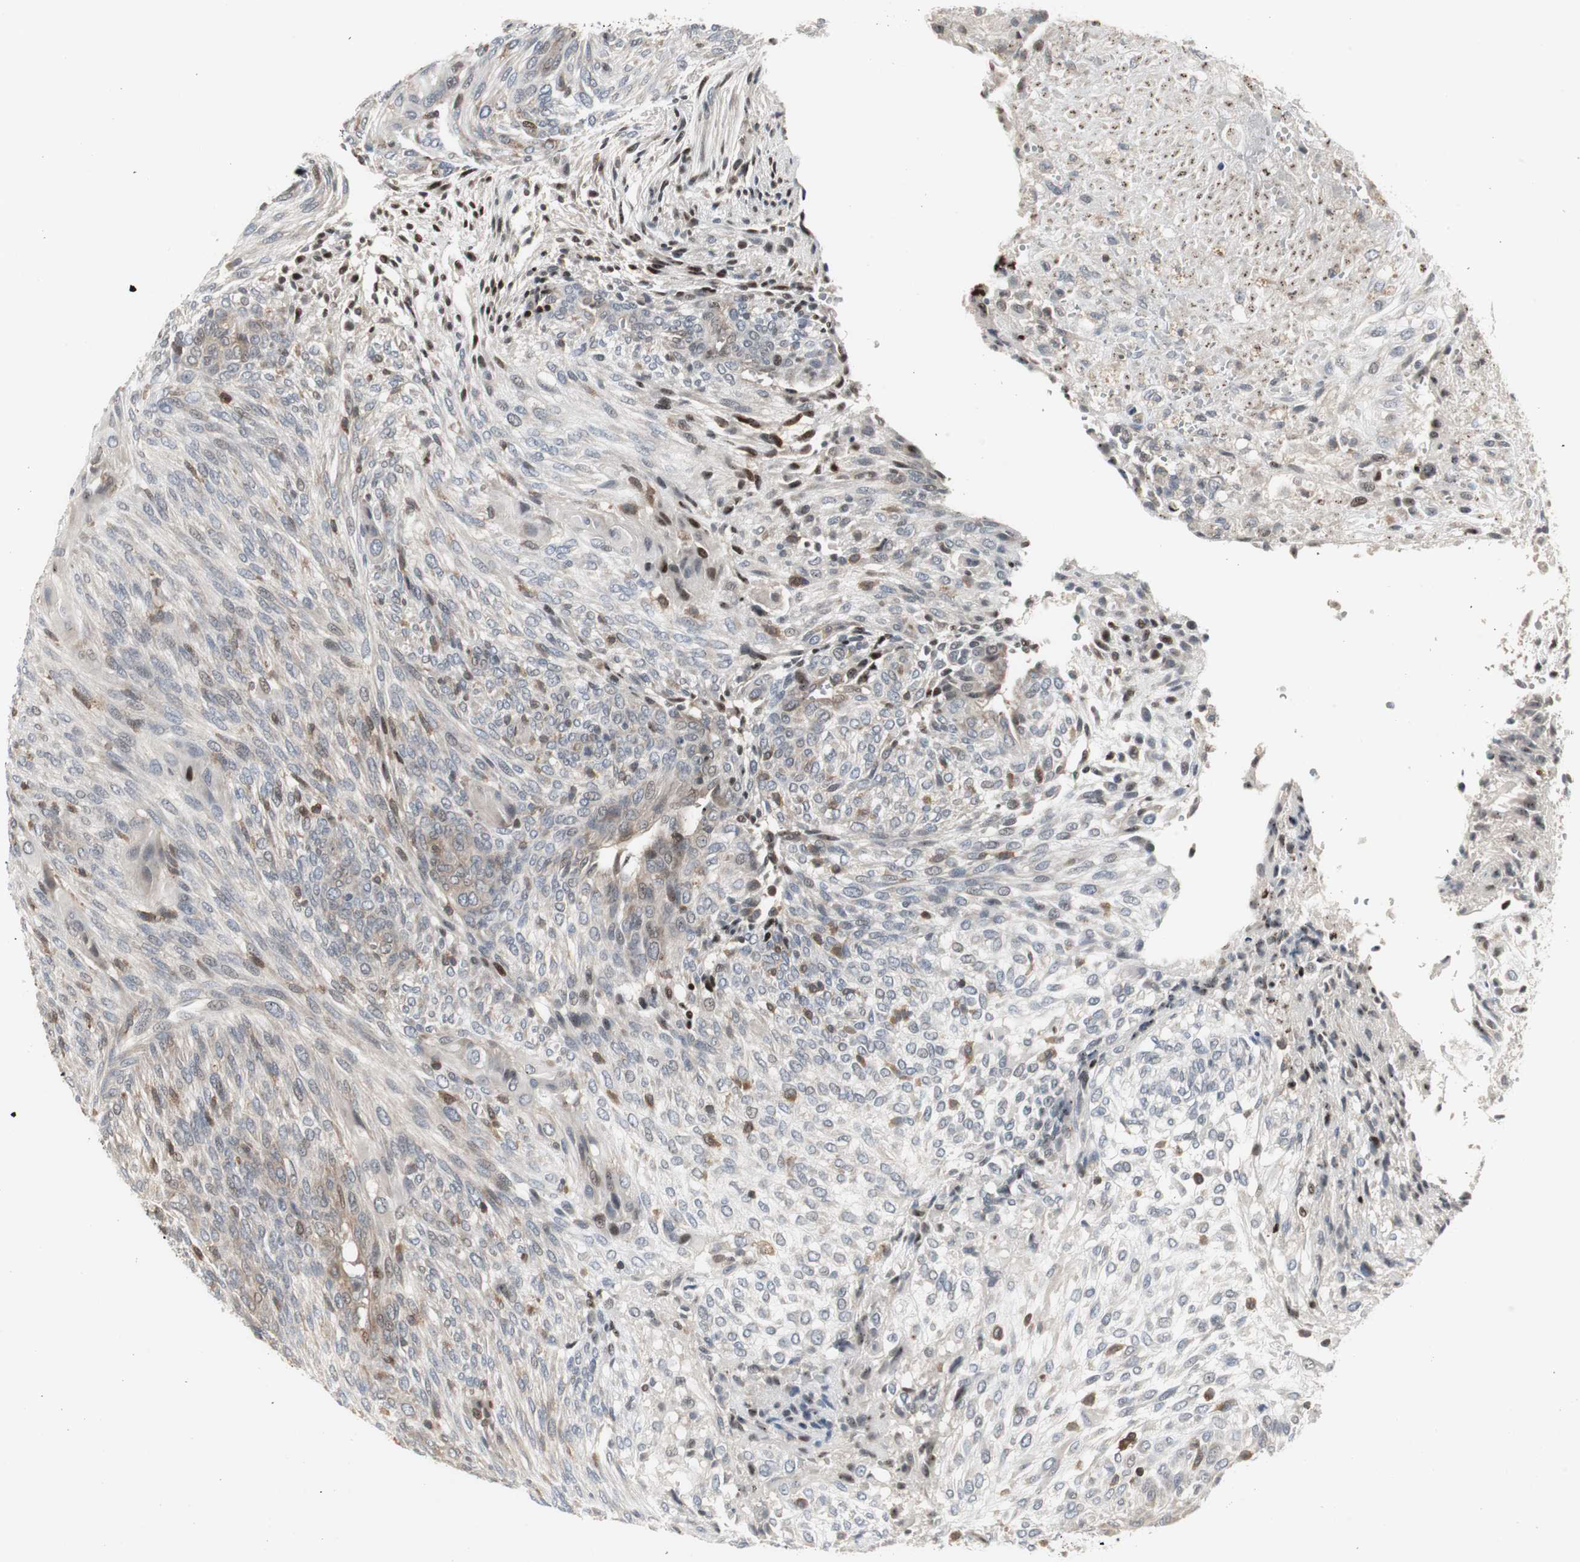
{"staining": {"intensity": "moderate", "quantity": "<25%", "location": "cytoplasmic/membranous"}, "tissue": "glioma", "cell_type": "Tumor cells", "image_type": "cancer", "snomed": [{"axis": "morphology", "description": "Glioma, malignant, High grade"}, {"axis": "topography", "description": "Cerebral cortex"}], "caption": "A histopathology image showing moderate cytoplasmic/membranous expression in about <25% of tumor cells in malignant glioma (high-grade), as visualized by brown immunohistochemical staining.", "gene": "GRK2", "patient": {"sex": "female", "age": 55}}